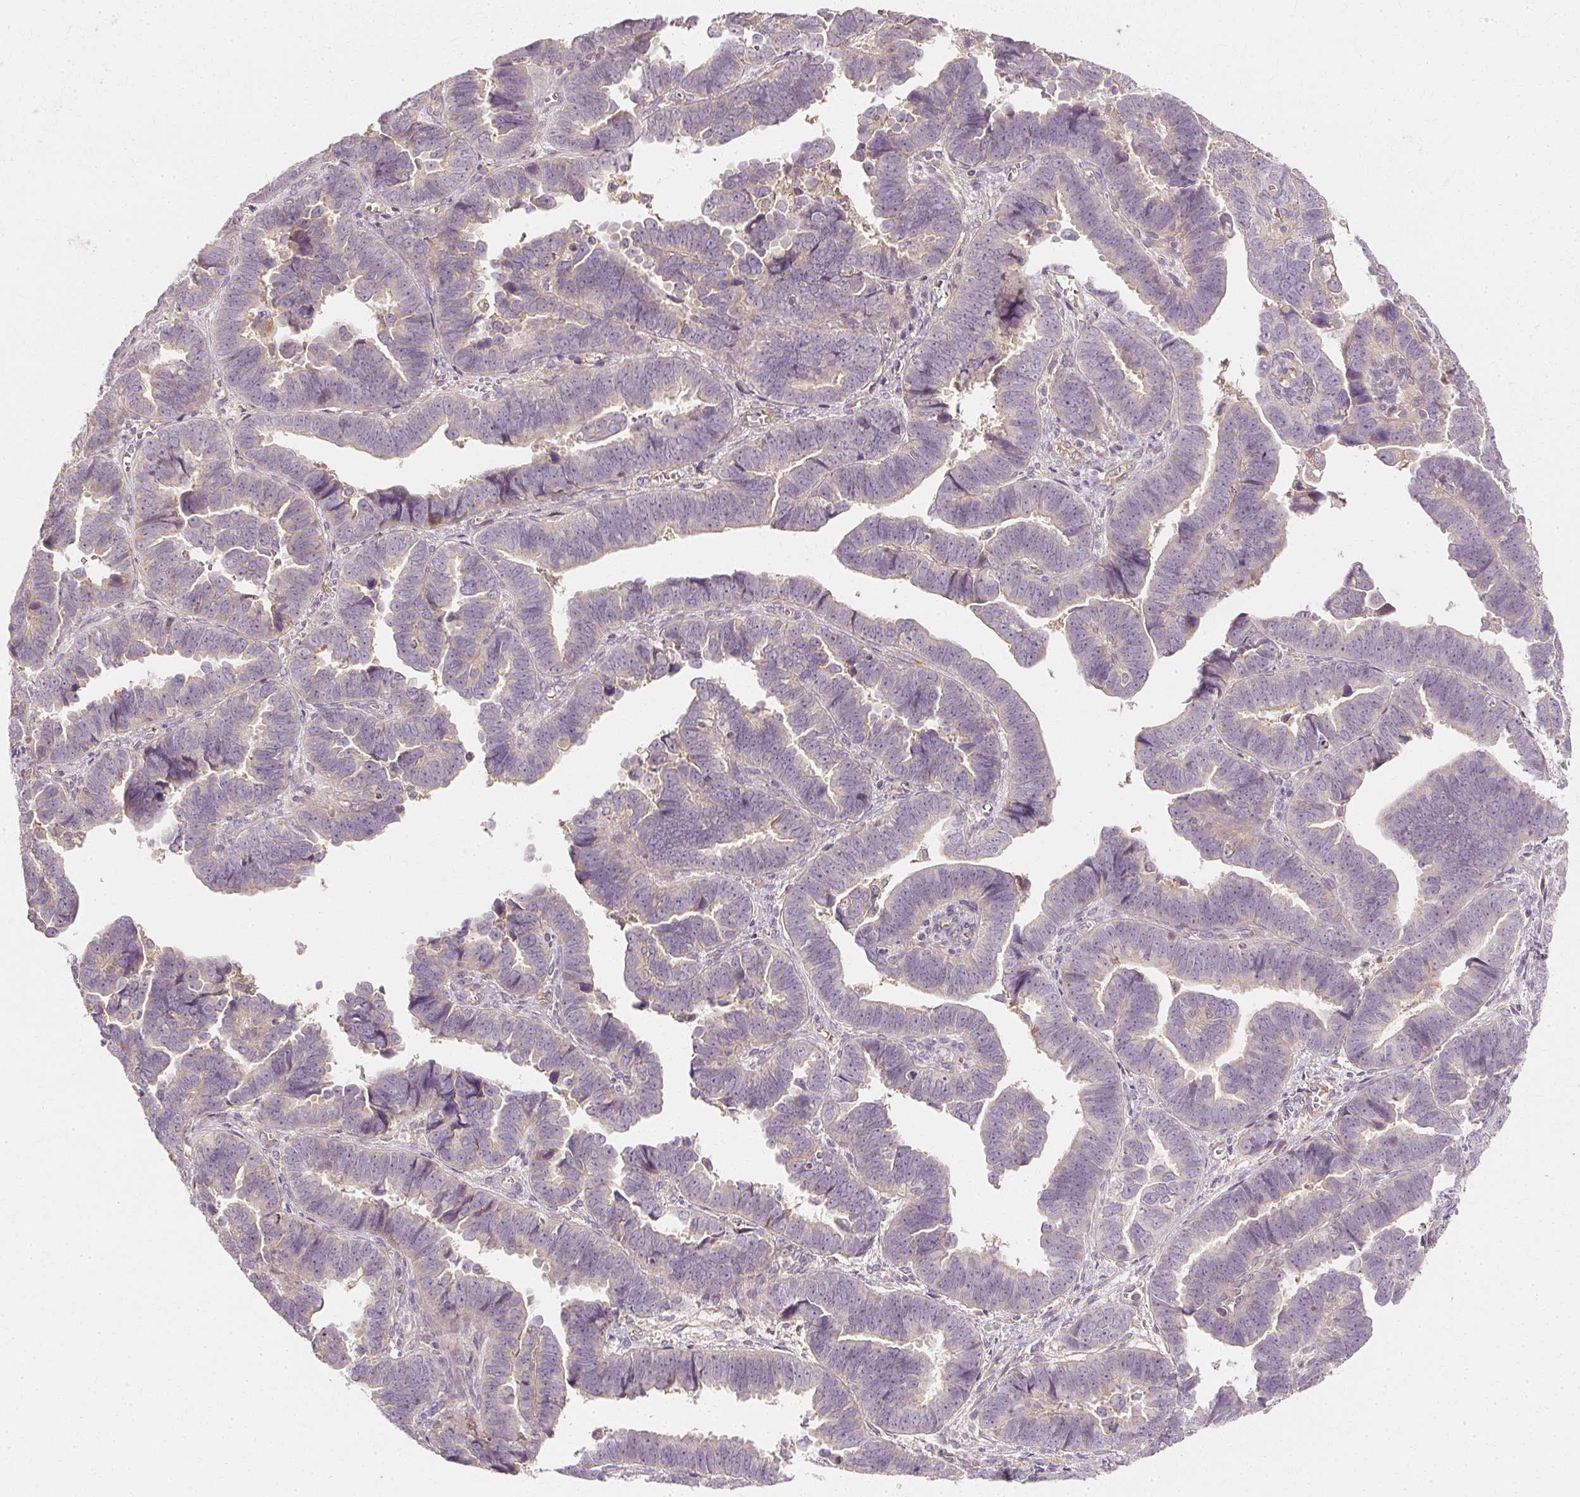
{"staining": {"intensity": "negative", "quantity": "none", "location": "none"}, "tissue": "endometrial cancer", "cell_type": "Tumor cells", "image_type": "cancer", "snomed": [{"axis": "morphology", "description": "Adenocarcinoma, NOS"}, {"axis": "topography", "description": "Endometrium"}], "caption": "DAB immunohistochemical staining of adenocarcinoma (endometrial) demonstrates no significant positivity in tumor cells.", "gene": "GNAQ", "patient": {"sex": "female", "age": 75}}